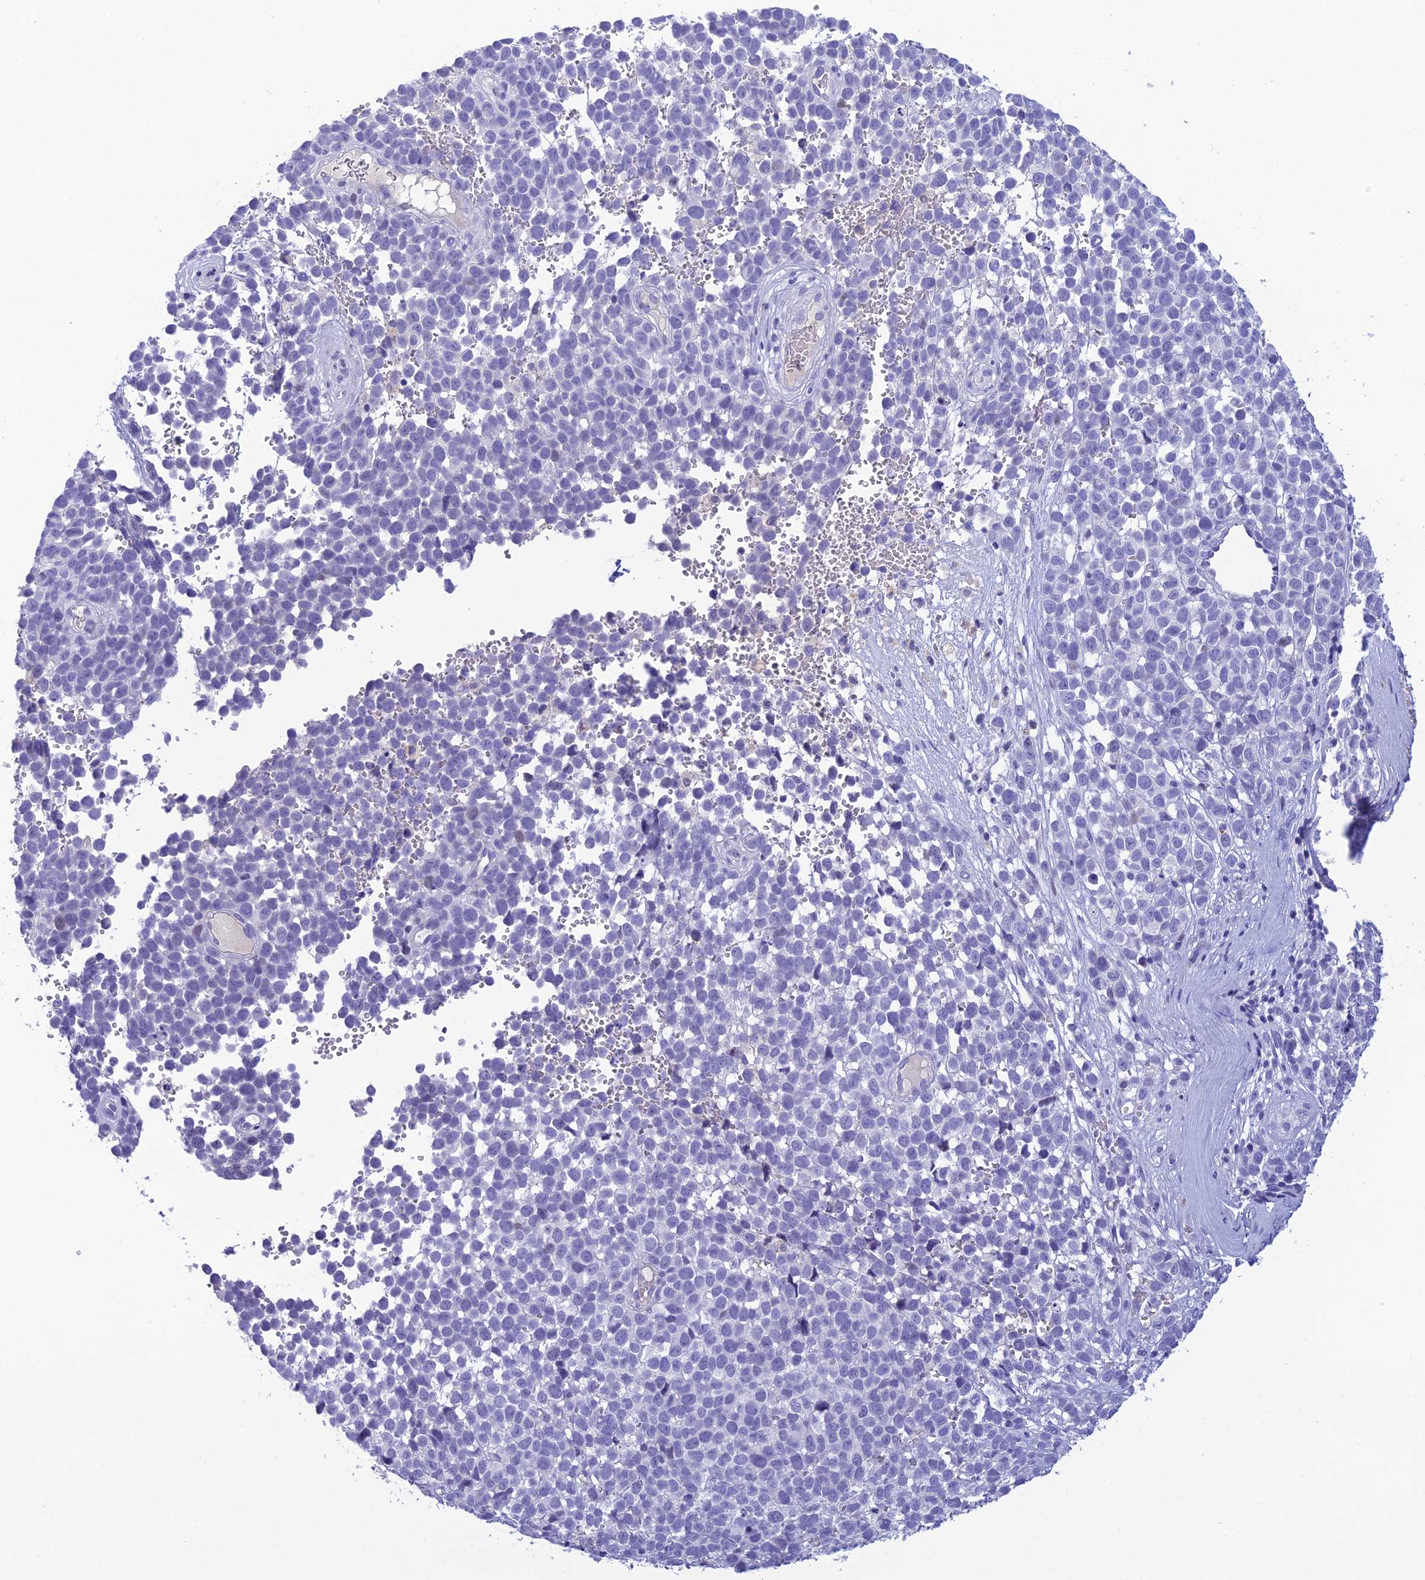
{"staining": {"intensity": "negative", "quantity": "none", "location": "none"}, "tissue": "melanoma", "cell_type": "Tumor cells", "image_type": "cancer", "snomed": [{"axis": "morphology", "description": "Malignant melanoma, NOS"}, {"axis": "topography", "description": "Nose, NOS"}], "caption": "This is an immunohistochemistry micrograph of melanoma. There is no positivity in tumor cells.", "gene": "CRB2", "patient": {"sex": "female", "age": 48}}